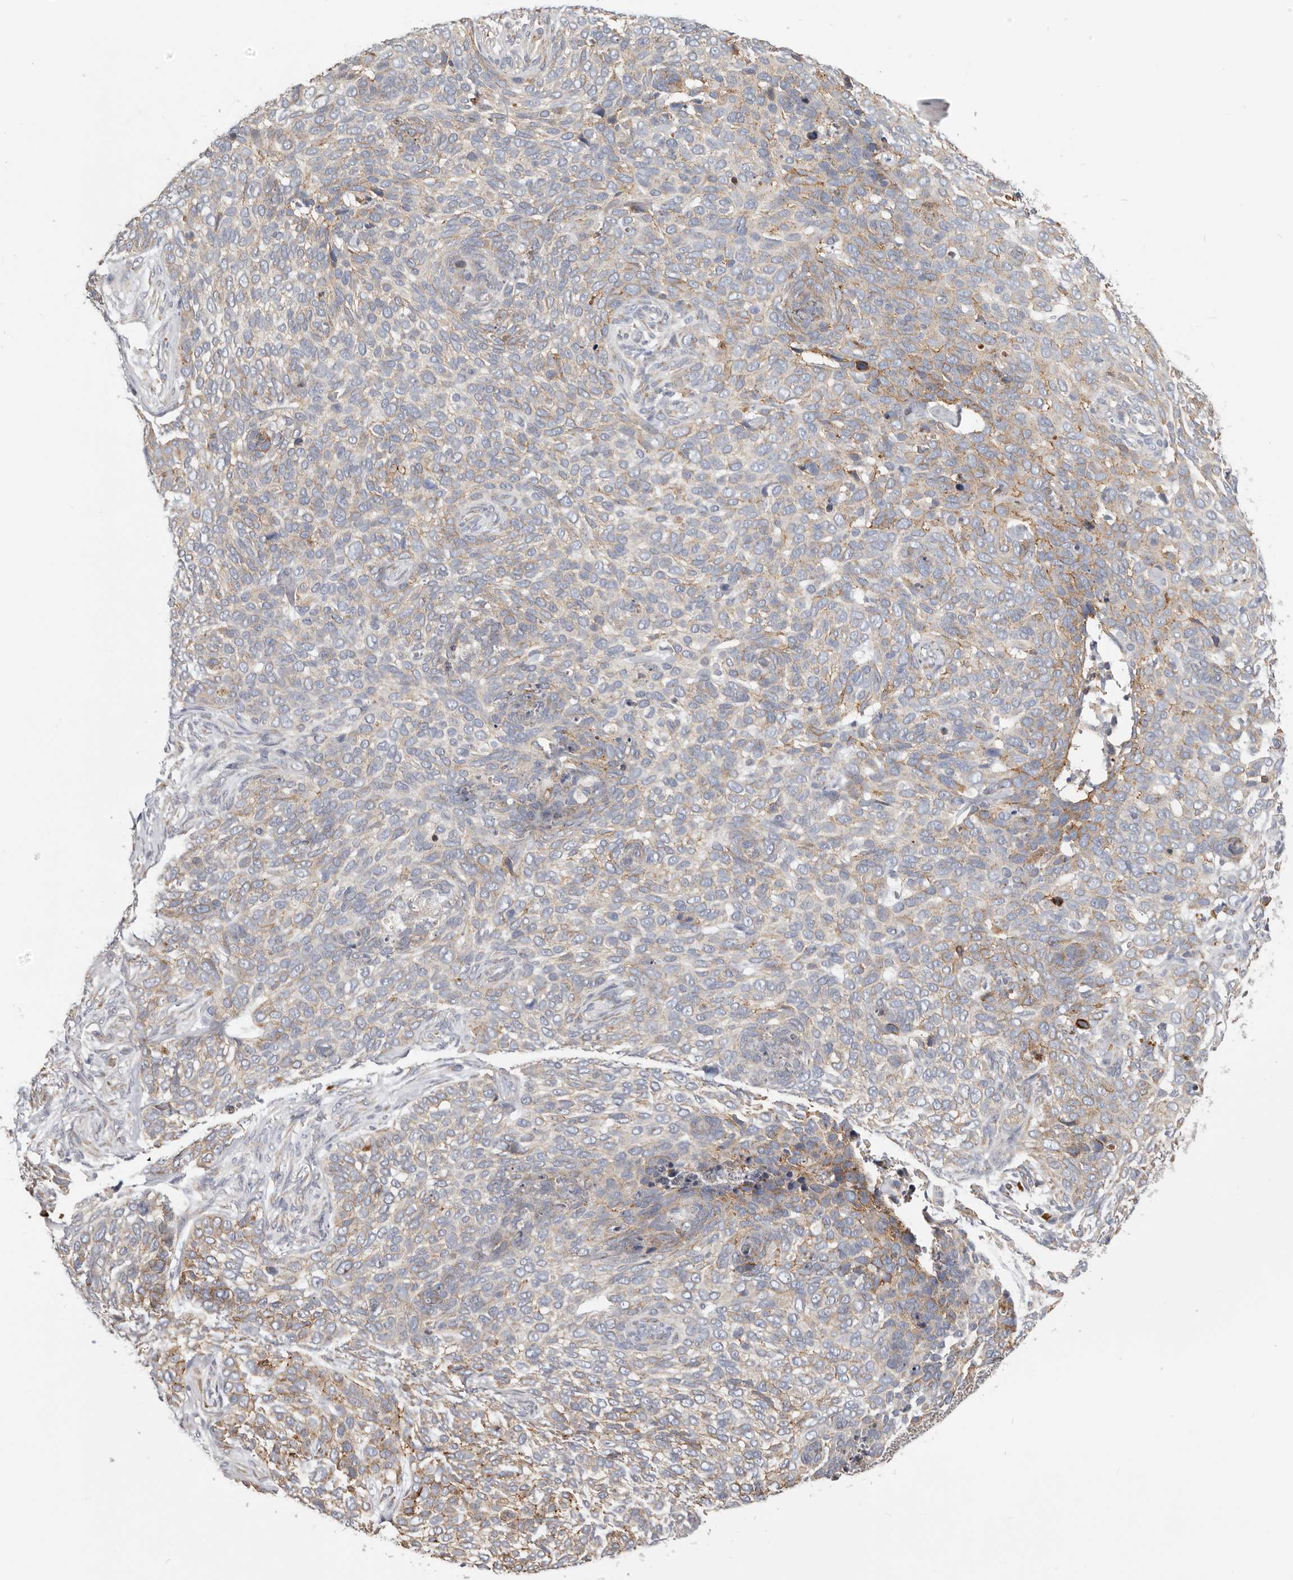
{"staining": {"intensity": "weak", "quantity": ">75%", "location": "cytoplasmic/membranous"}, "tissue": "skin cancer", "cell_type": "Tumor cells", "image_type": "cancer", "snomed": [{"axis": "morphology", "description": "Basal cell carcinoma"}, {"axis": "topography", "description": "Skin"}], "caption": "Brown immunohistochemical staining in human basal cell carcinoma (skin) demonstrates weak cytoplasmic/membranous staining in approximately >75% of tumor cells.", "gene": "IL32", "patient": {"sex": "female", "age": 64}}